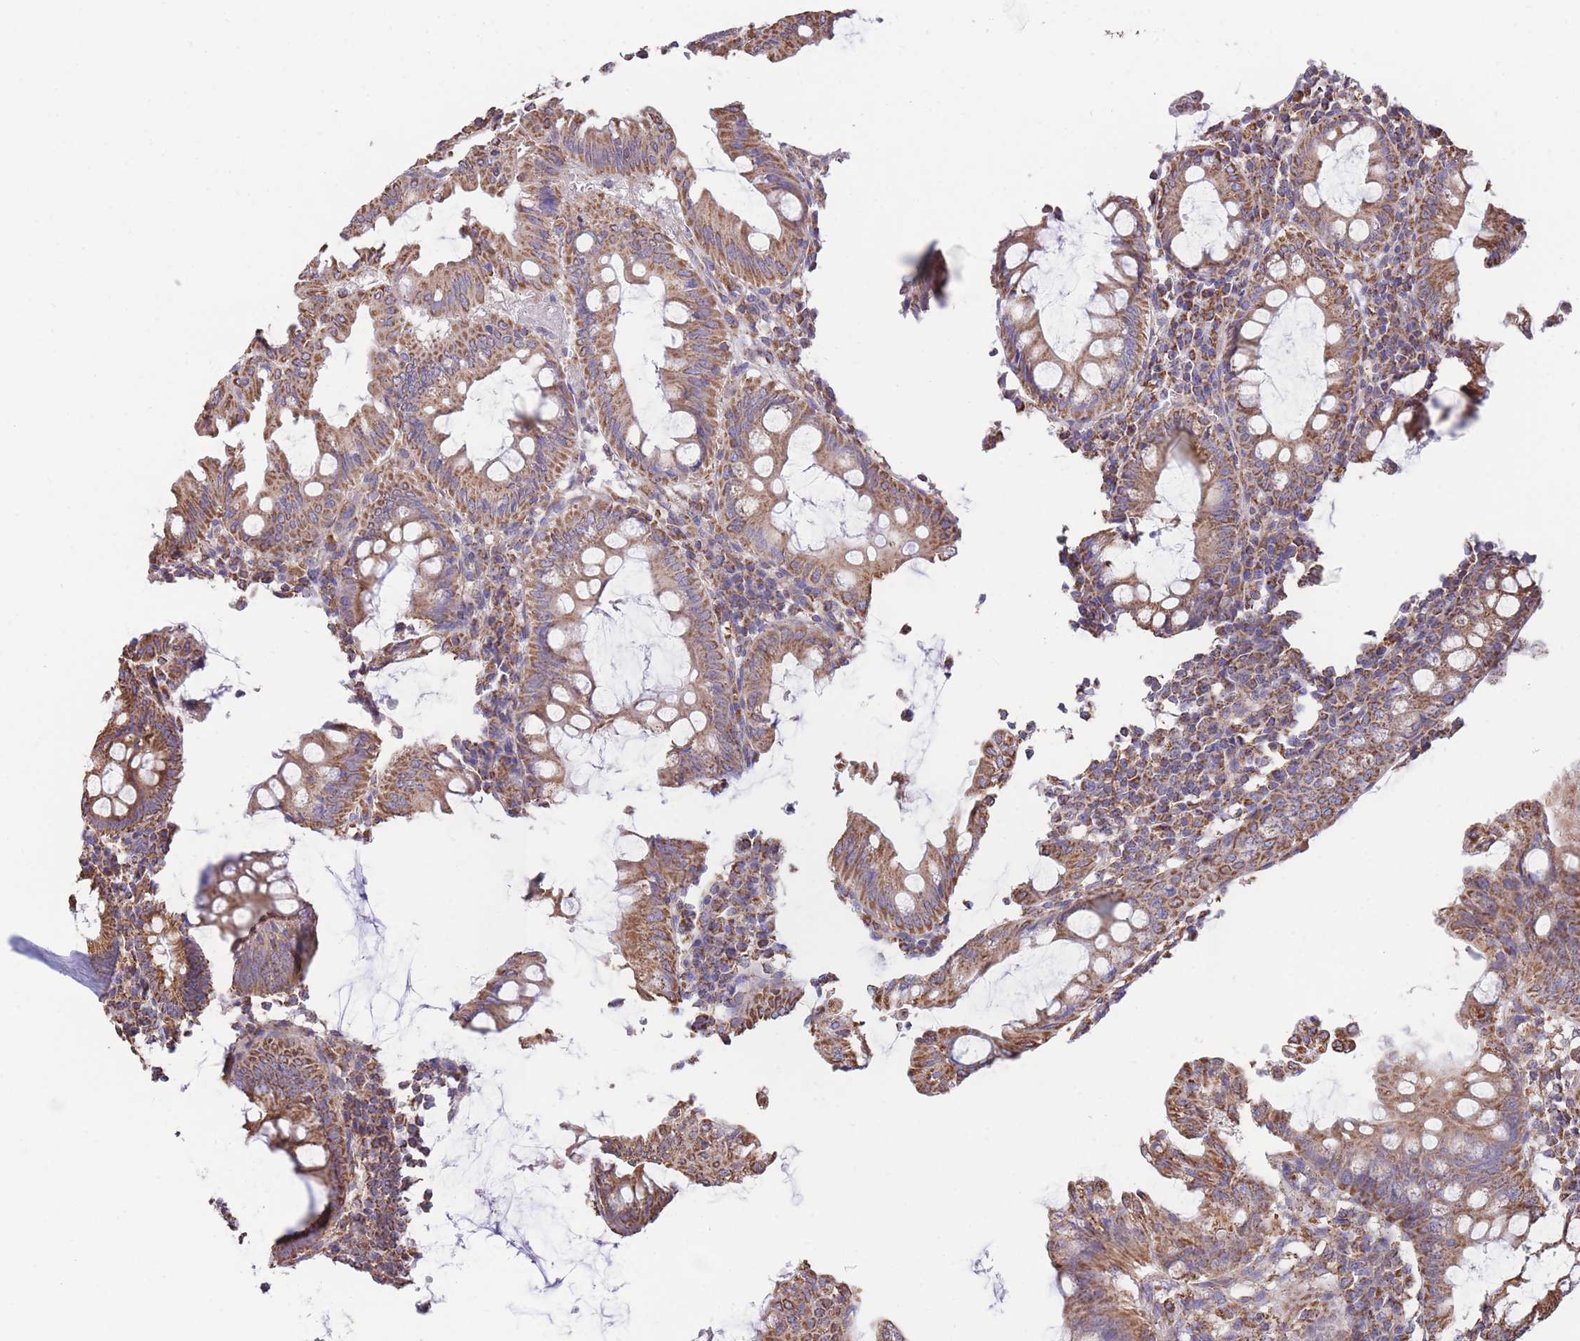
{"staining": {"intensity": "moderate", "quantity": ">75%", "location": "cytoplasmic/membranous"}, "tissue": "appendix", "cell_type": "Glandular cells", "image_type": "normal", "snomed": [{"axis": "morphology", "description": "Normal tissue, NOS"}, {"axis": "topography", "description": "Appendix"}], "caption": "This micrograph displays immunohistochemistry (IHC) staining of normal appendix, with medium moderate cytoplasmic/membranous staining in about >75% of glandular cells.", "gene": "FKBP8", "patient": {"sex": "male", "age": 83}}